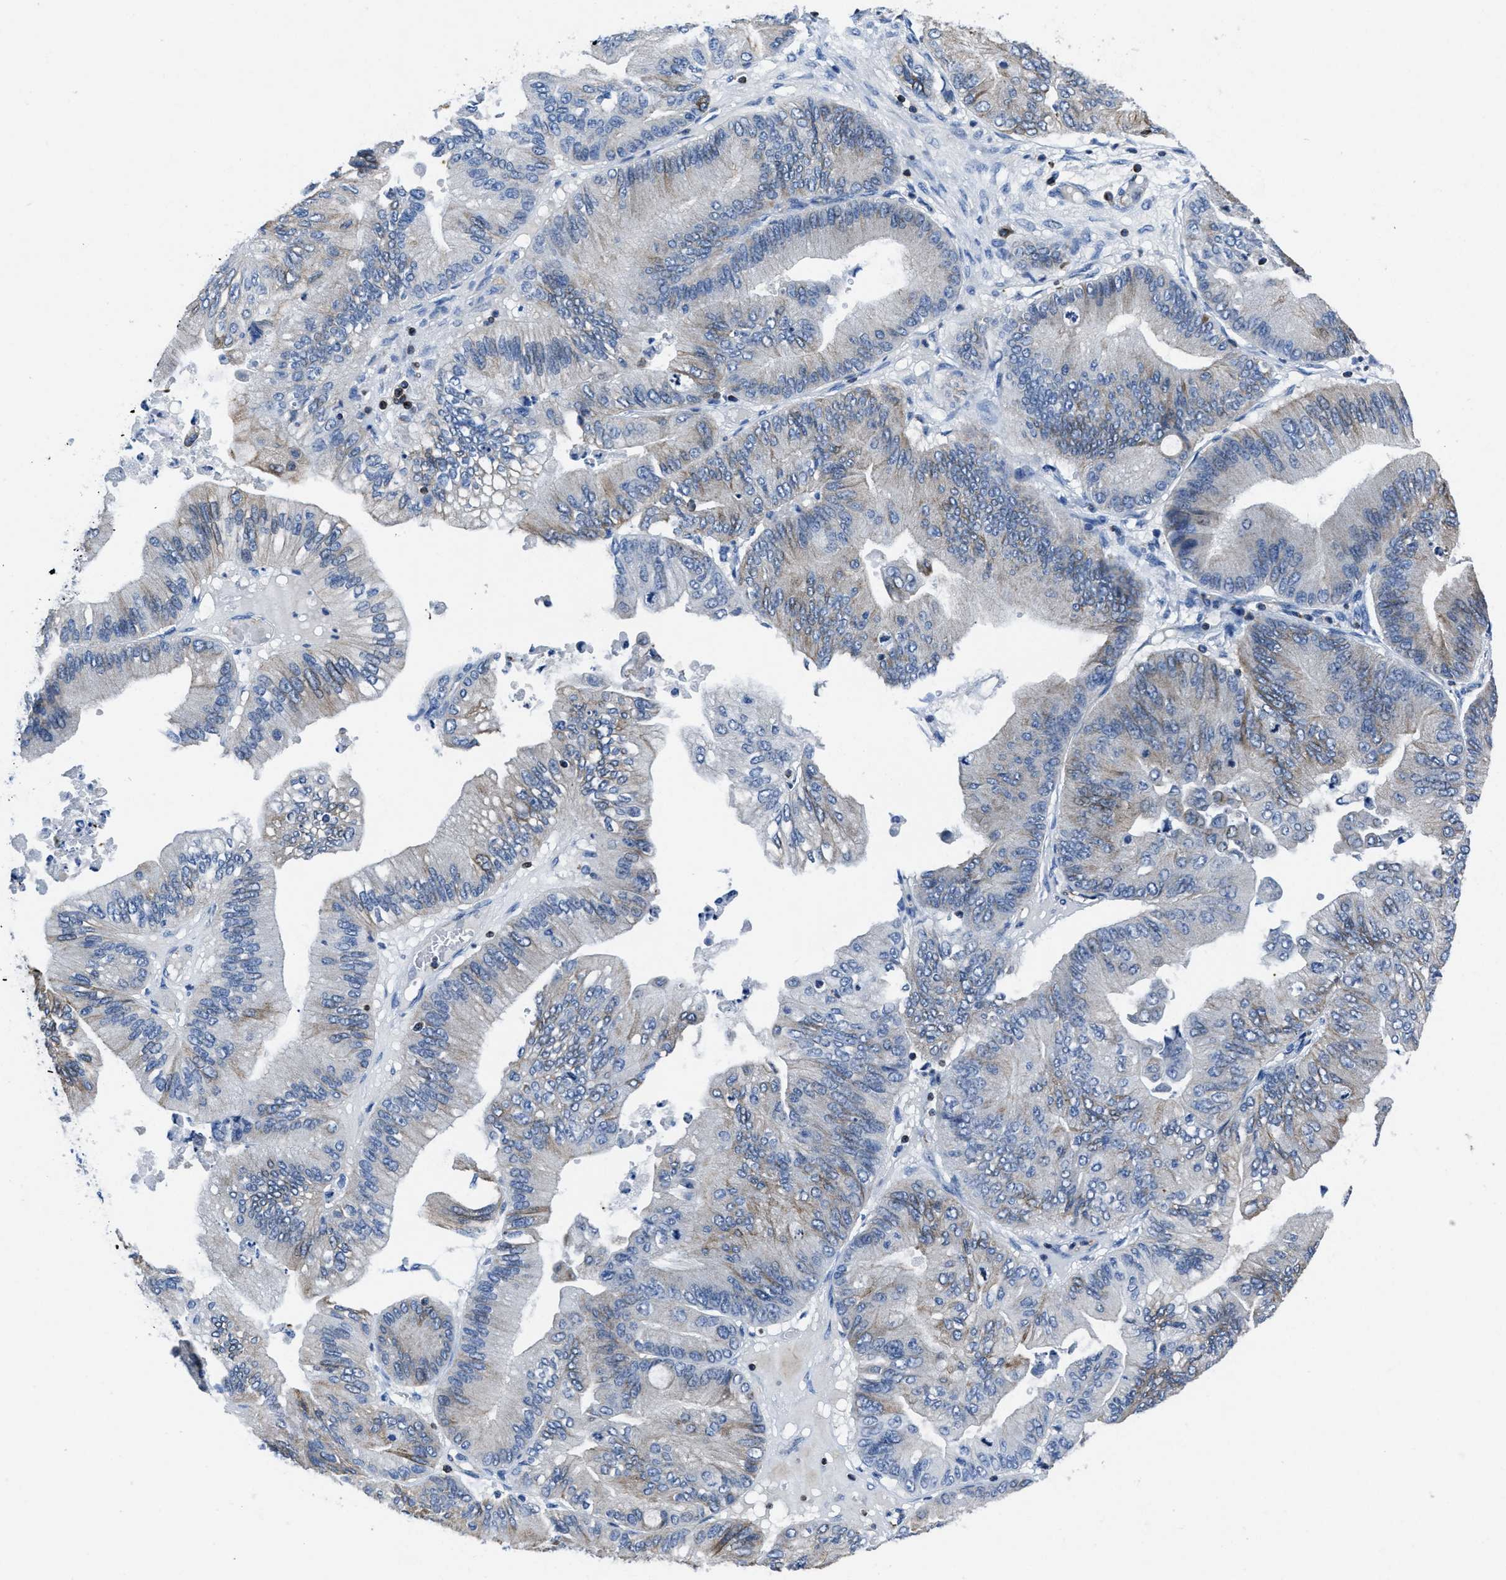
{"staining": {"intensity": "weak", "quantity": "<25%", "location": "cytoplasmic/membranous"}, "tissue": "ovarian cancer", "cell_type": "Tumor cells", "image_type": "cancer", "snomed": [{"axis": "morphology", "description": "Cystadenocarcinoma, mucinous, NOS"}, {"axis": "topography", "description": "Ovary"}], "caption": "Ovarian cancer (mucinous cystadenocarcinoma) was stained to show a protein in brown. There is no significant expression in tumor cells.", "gene": "ITGA3", "patient": {"sex": "female", "age": 61}}